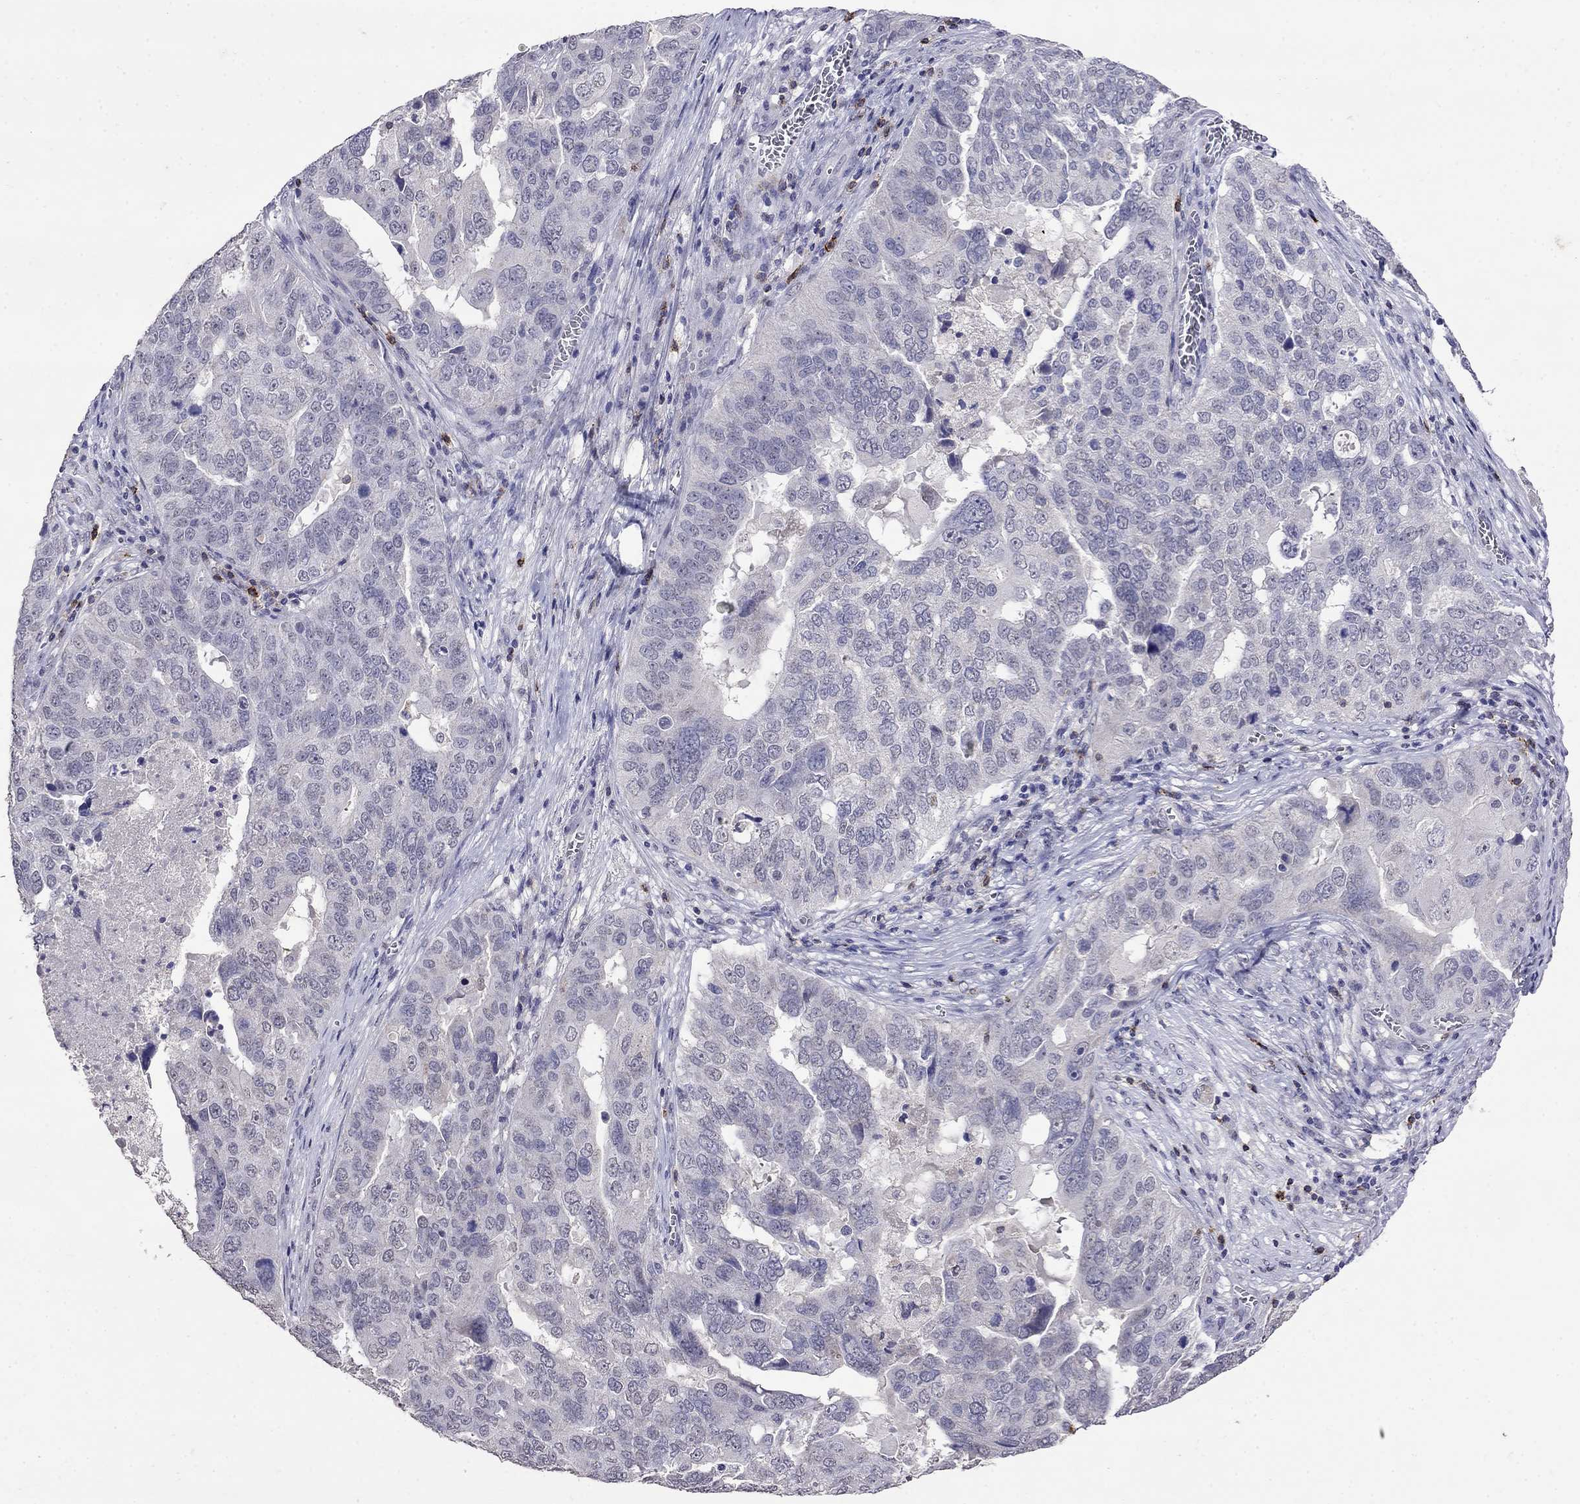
{"staining": {"intensity": "negative", "quantity": "none", "location": "none"}, "tissue": "ovarian cancer", "cell_type": "Tumor cells", "image_type": "cancer", "snomed": [{"axis": "morphology", "description": "Carcinoma, endometroid"}, {"axis": "topography", "description": "Soft tissue"}, {"axis": "topography", "description": "Ovary"}], "caption": "High power microscopy image of an immunohistochemistry (IHC) histopathology image of ovarian cancer (endometroid carcinoma), revealing no significant expression in tumor cells.", "gene": "CD8B", "patient": {"sex": "female", "age": 52}}